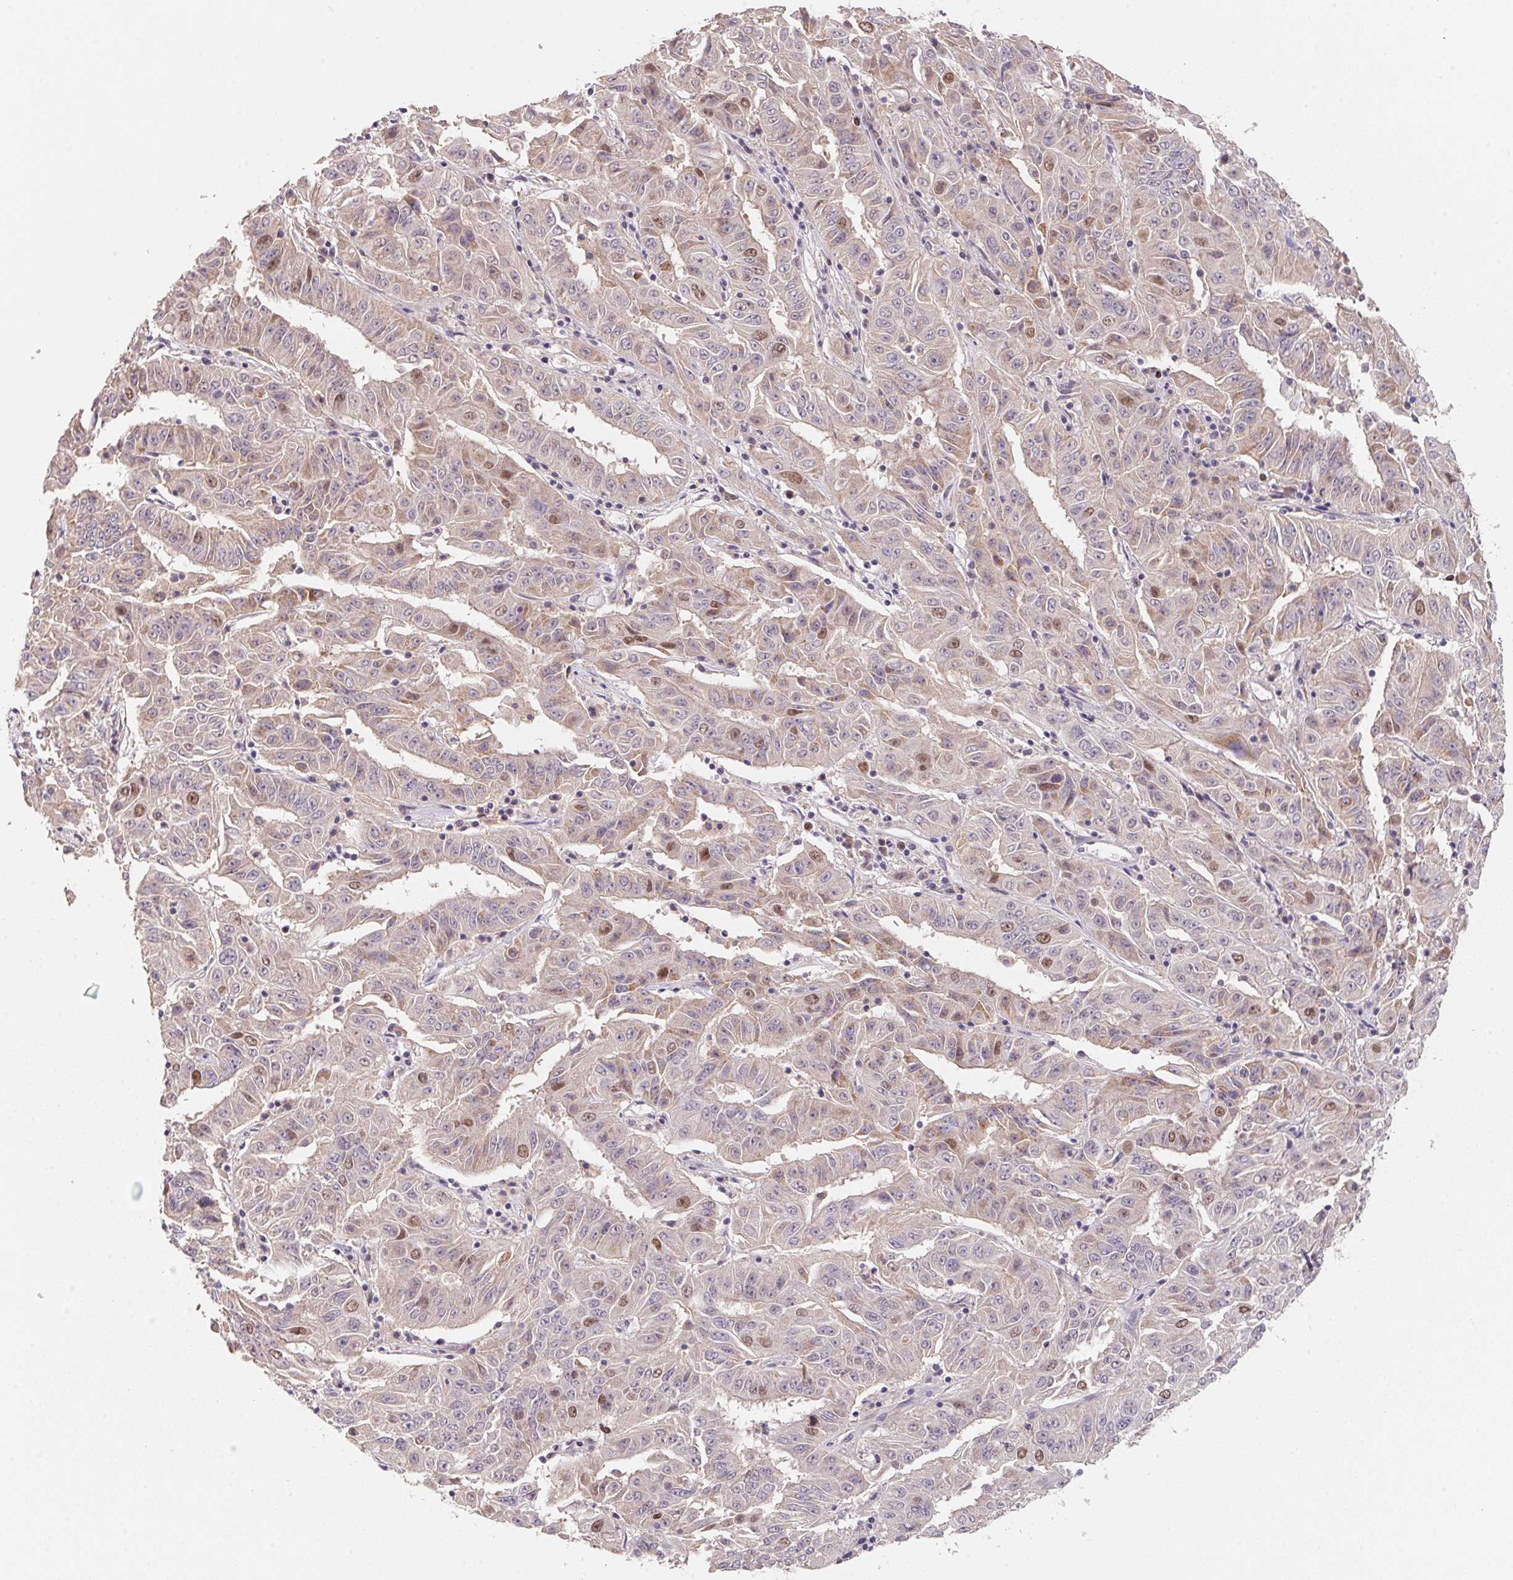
{"staining": {"intensity": "moderate", "quantity": "<25%", "location": "nuclear"}, "tissue": "pancreatic cancer", "cell_type": "Tumor cells", "image_type": "cancer", "snomed": [{"axis": "morphology", "description": "Adenocarcinoma, NOS"}, {"axis": "topography", "description": "Pancreas"}], "caption": "Pancreatic cancer (adenocarcinoma) tissue shows moderate nuclear positivity in approximately <25% of tumor cells", "gene": "KIFC1", "patient": {"sex": "male", "age": 63}}